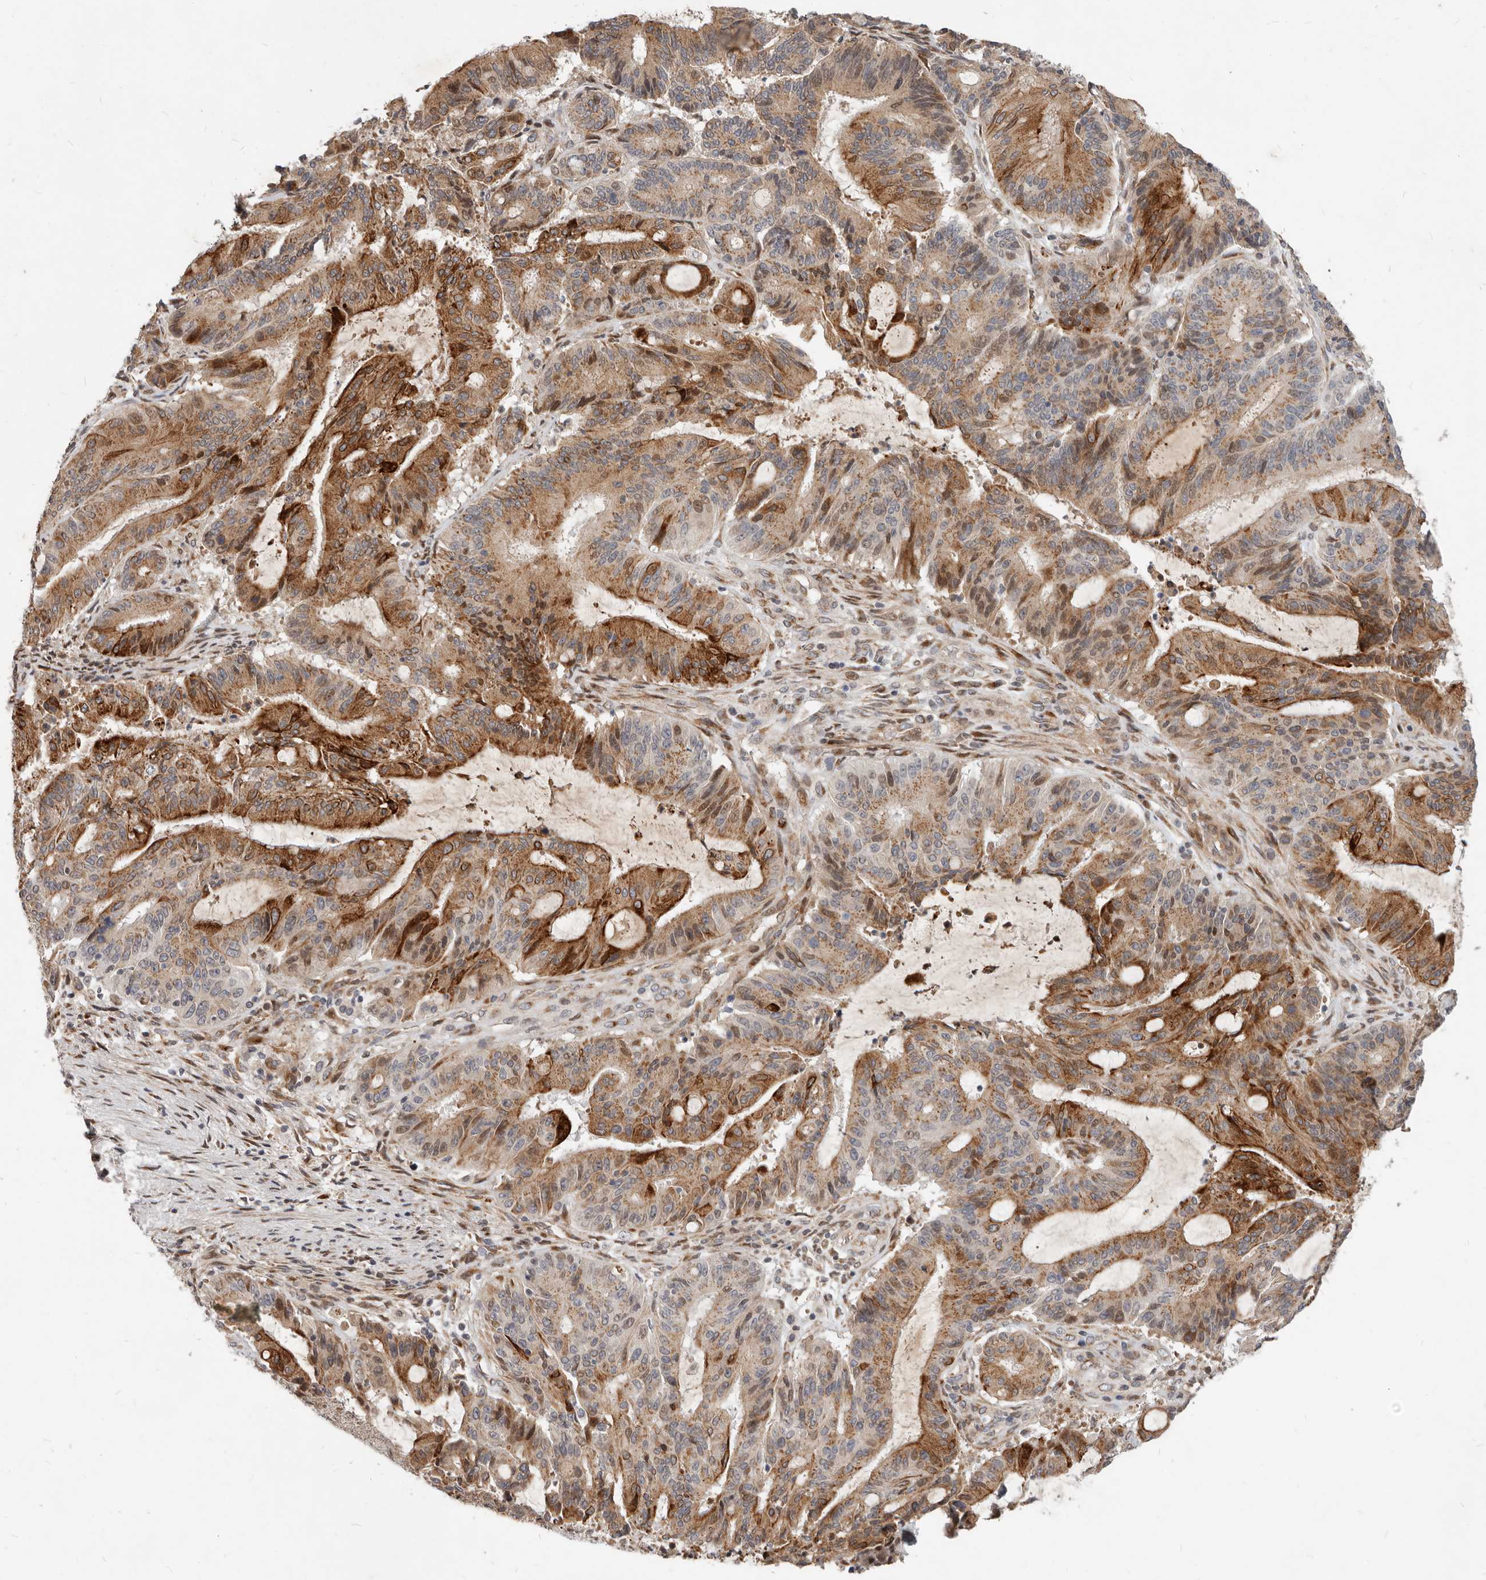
{"staining": {"intensity": "strong", "quantity": "25%-75%", "location": "cytoplasmic/membranous"}, "tissue": "liver cancer", "cell_type": "Tumor cells", "image_type": "cancer", "snomed": [{"axis": "morphology", "description": "Normal tissue, NOS"}, {"axis": "morphology", "description": "Cholangiocarcinoma"}, {"axis": "topography", "description": "Liver"}, {"axis": "topography", "description": "Peripheral nerve tissue"}], "caption": "This micrograph shows immunohistochemistry staining of human liver cancer, with high strong cytoplasmic/membranous staining in about 25%-75% of tumor cells.", "gene": "NPY4R", "patient": {"sex": "female", "age": 73}}